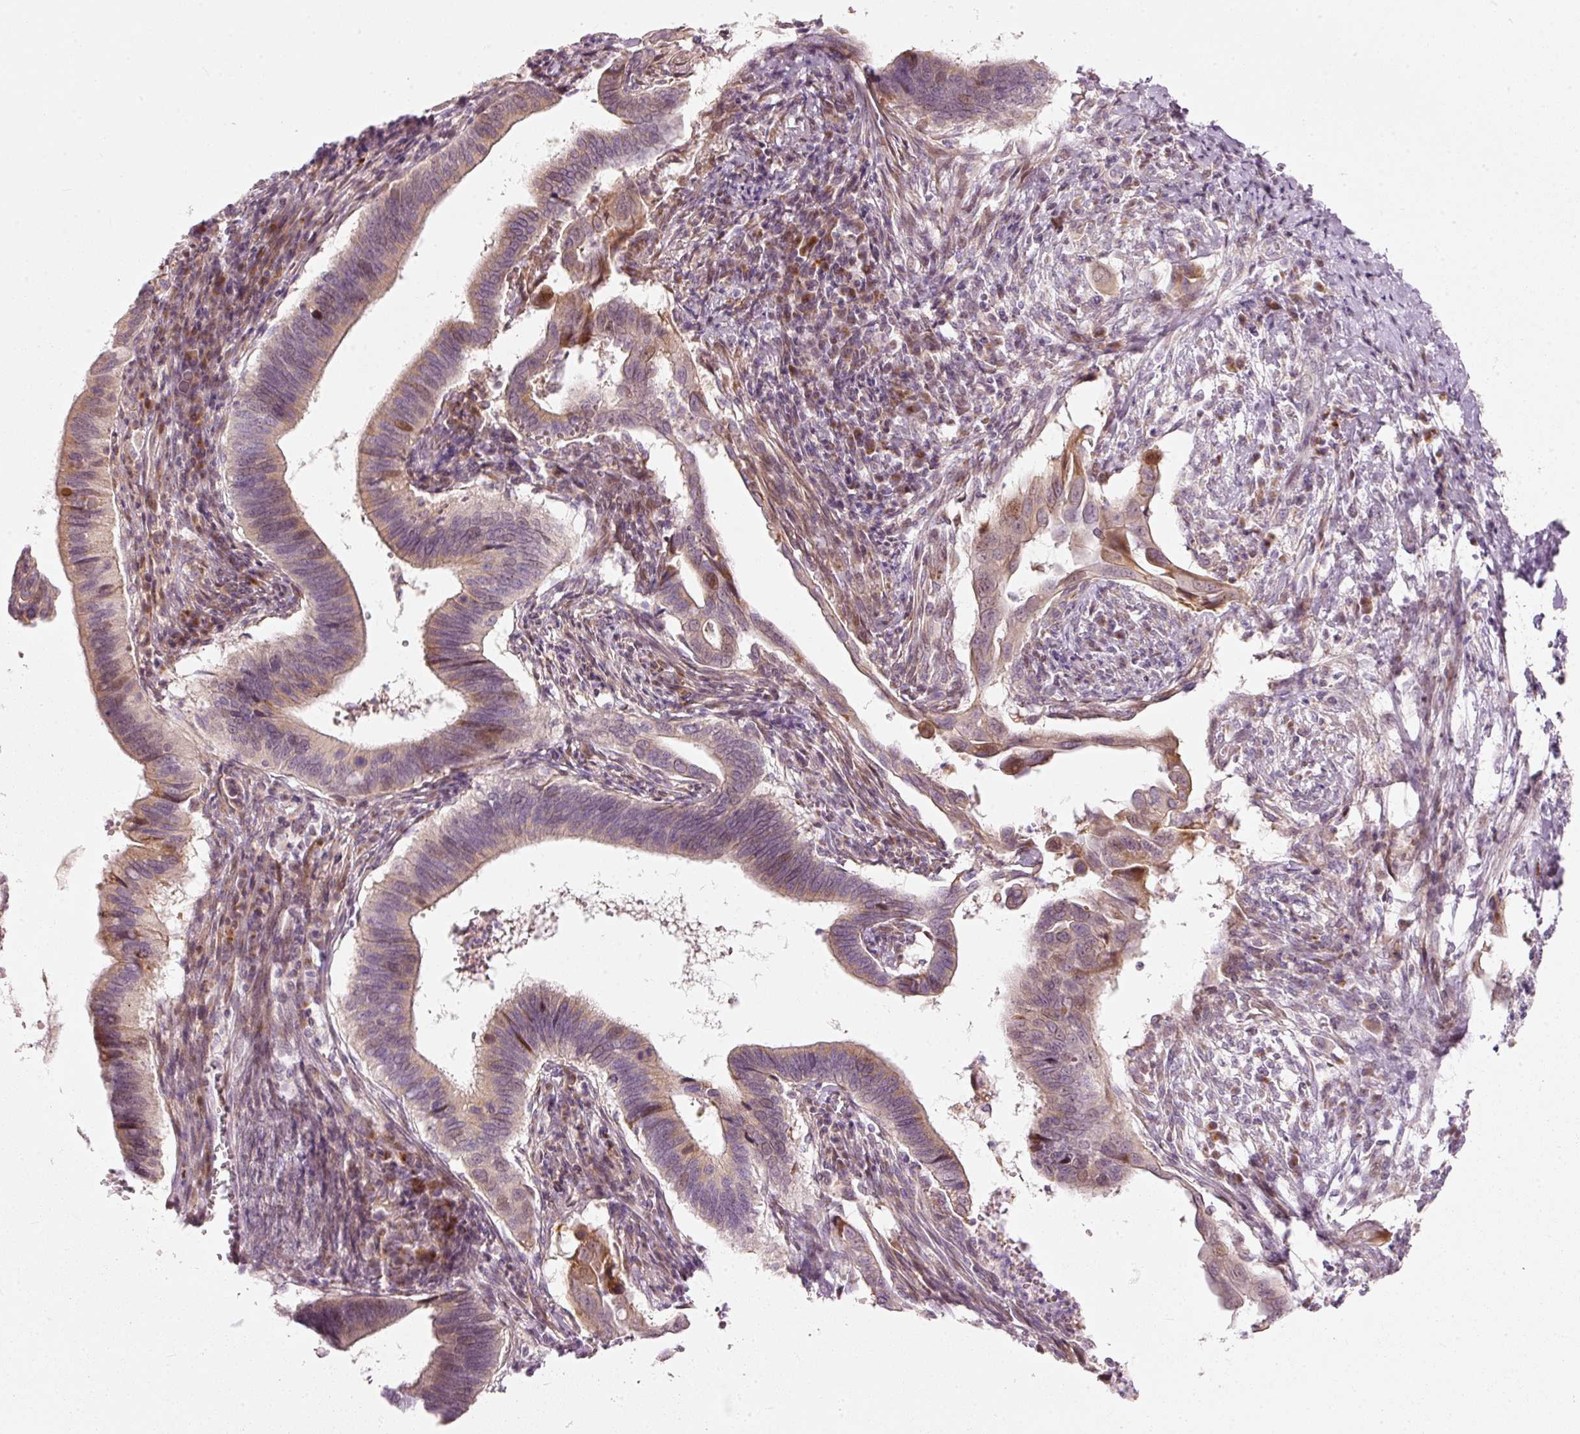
{"staining": {"intensity": "weak", "quantity": "25%-75%", "location": "cytoplasmic/membranous"}, "tissue": "cervical cancer", "cell_type": "Tumor cells", "image_type": "cancer", "snomed": [{"axis": "morphology", "description": "Adenocarcinoma, NOS"}, {"axis": "topography", "description": "Cervix"}], "caption": "DAB (3,3'-diaminobenzidine) immunohistochemical staining of adenocarcinoma (cervical) demonstrates weak cytoplasmic/membranous protein expression in approximately 25%-75% of tumor cells.", "gene": "SLC20A1", "patient": {"sex": "female", "age": 42}}